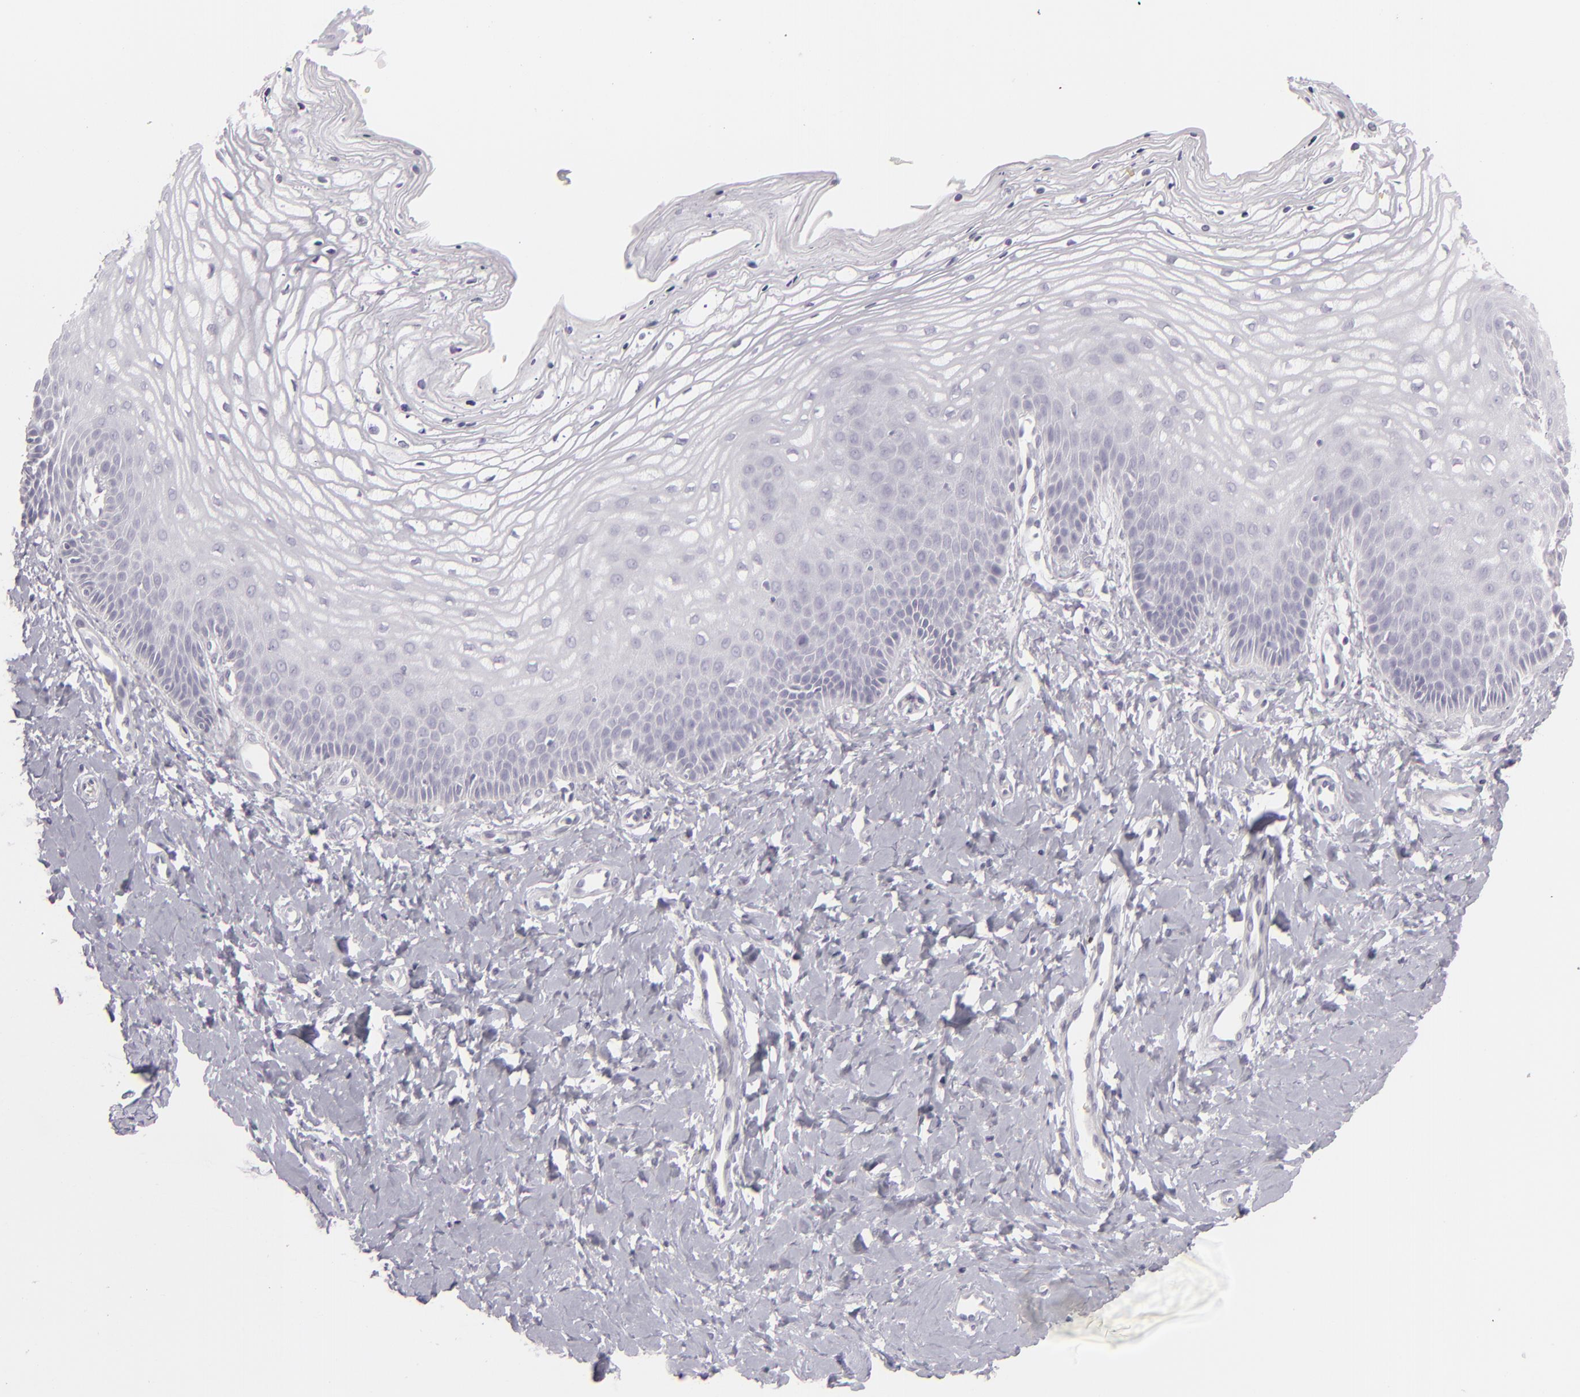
{"staining": {"intensity": "negative", "quantity": "none", "location": "none"}, "tissue": "vagina", "cell_type": "Squamous epithelial cells", "image_type": "normal", "snomed": [{"axis": "morphology", "description": "Normal tissue, NOS"}, {"axis": "topography", "description": "Vagina"}], "caption": "High power microscopy photomicrograph of an IHC photomicrograph of normal vagina, revealing no significant staining in squamous epithelial cells.", "gene": "CDX2", "patient": {"sex": "female", "age": 68}}